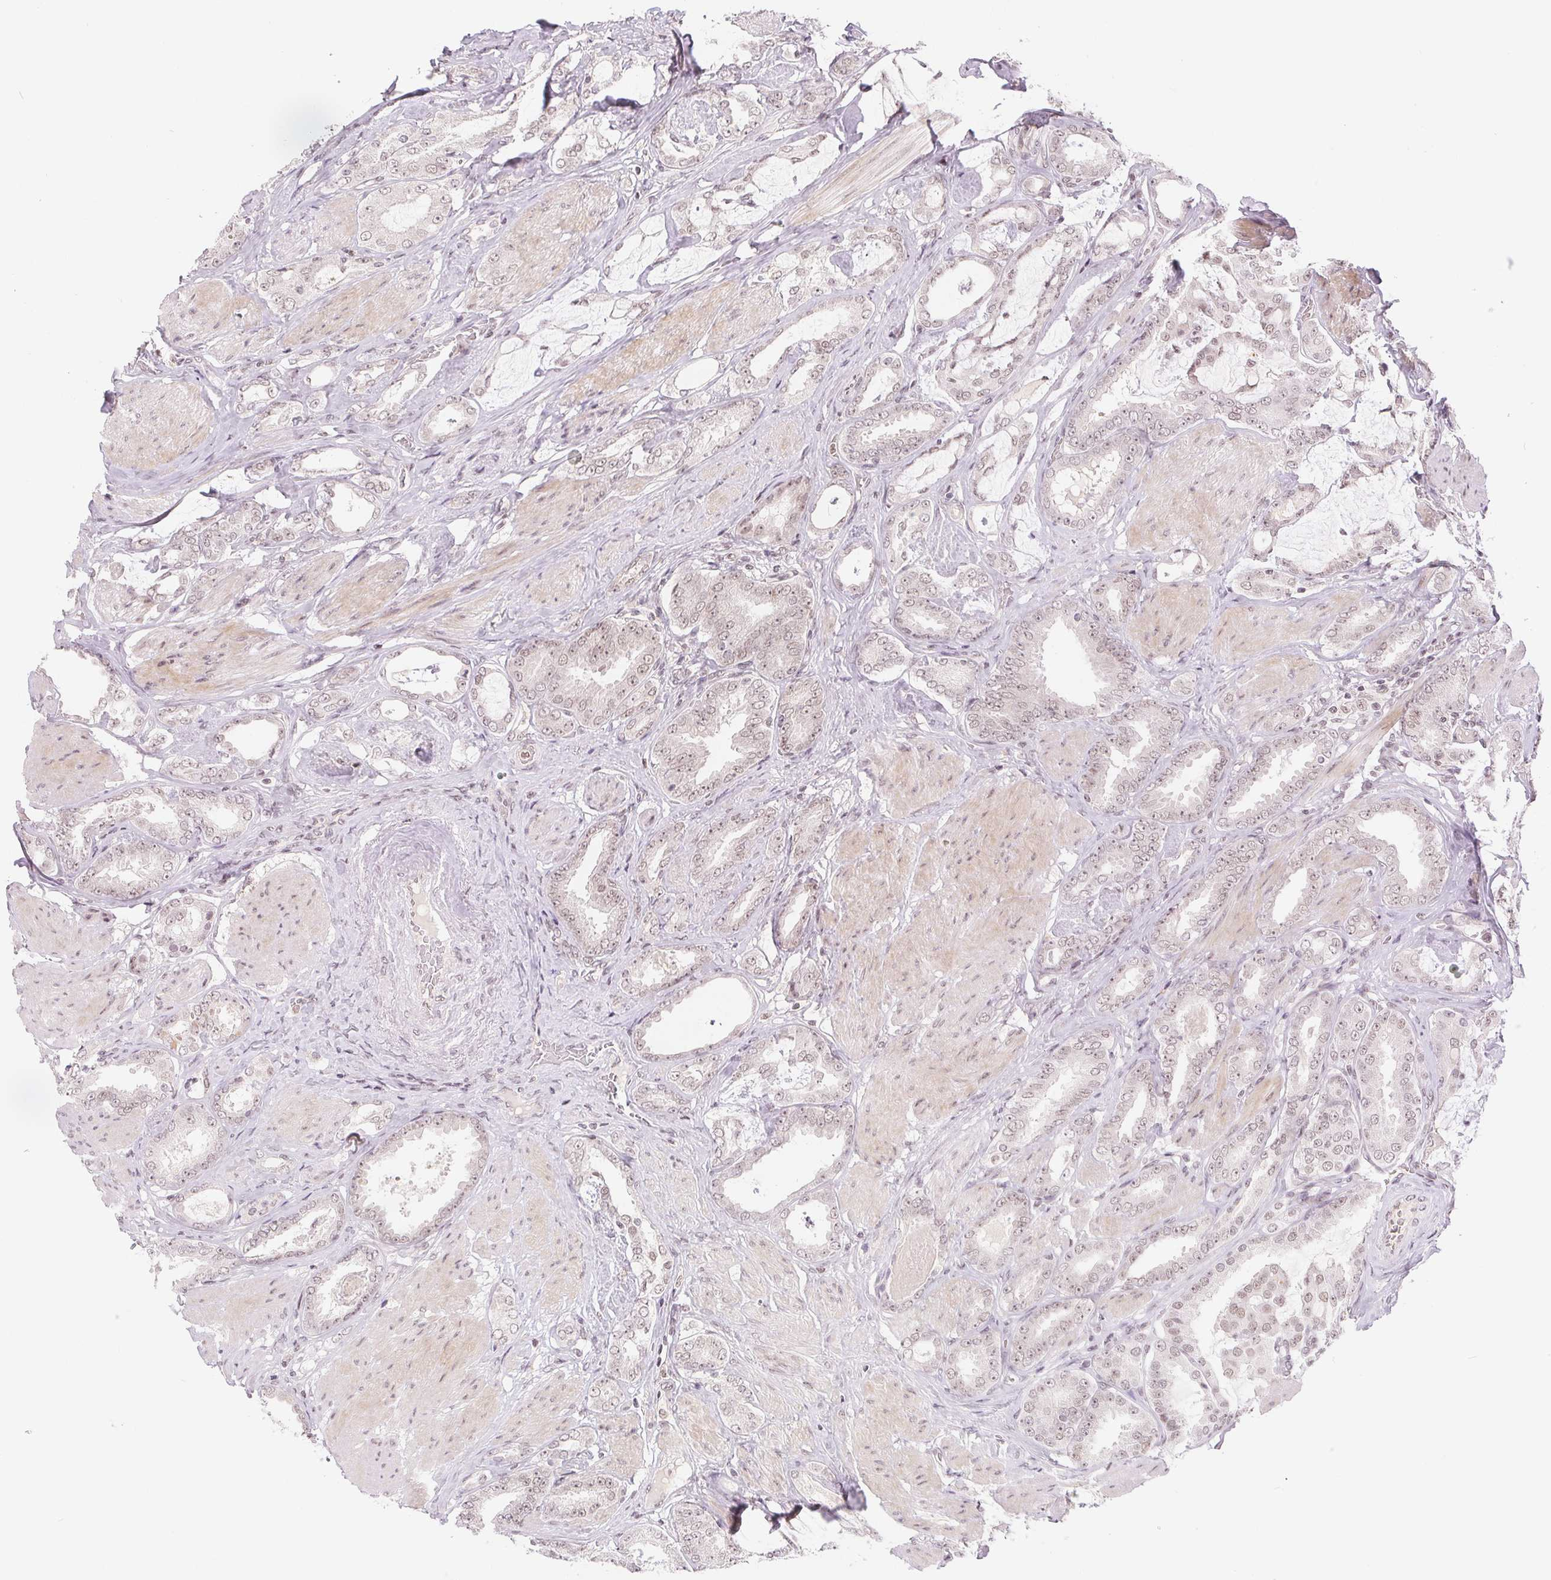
{"staining": {"intensity": "weak", "quantity": "25%-75%", "location": "nuclear"}, "tissue": "prostate cancer", "cell_type": "Tumor cells", "image_type": "cancer", "snomed": [{"axis": "morphology", "description": "Adenocarcinoma, High grade"}, {"axis": "topography", "description": "Prostate"}], "caption": "This is an image of IHC staining of prostate cancer, which shows weak expression in the nuclear of tumor cells.", "gene": "DEK", "patient": {"sex": "male", "age": 63}}